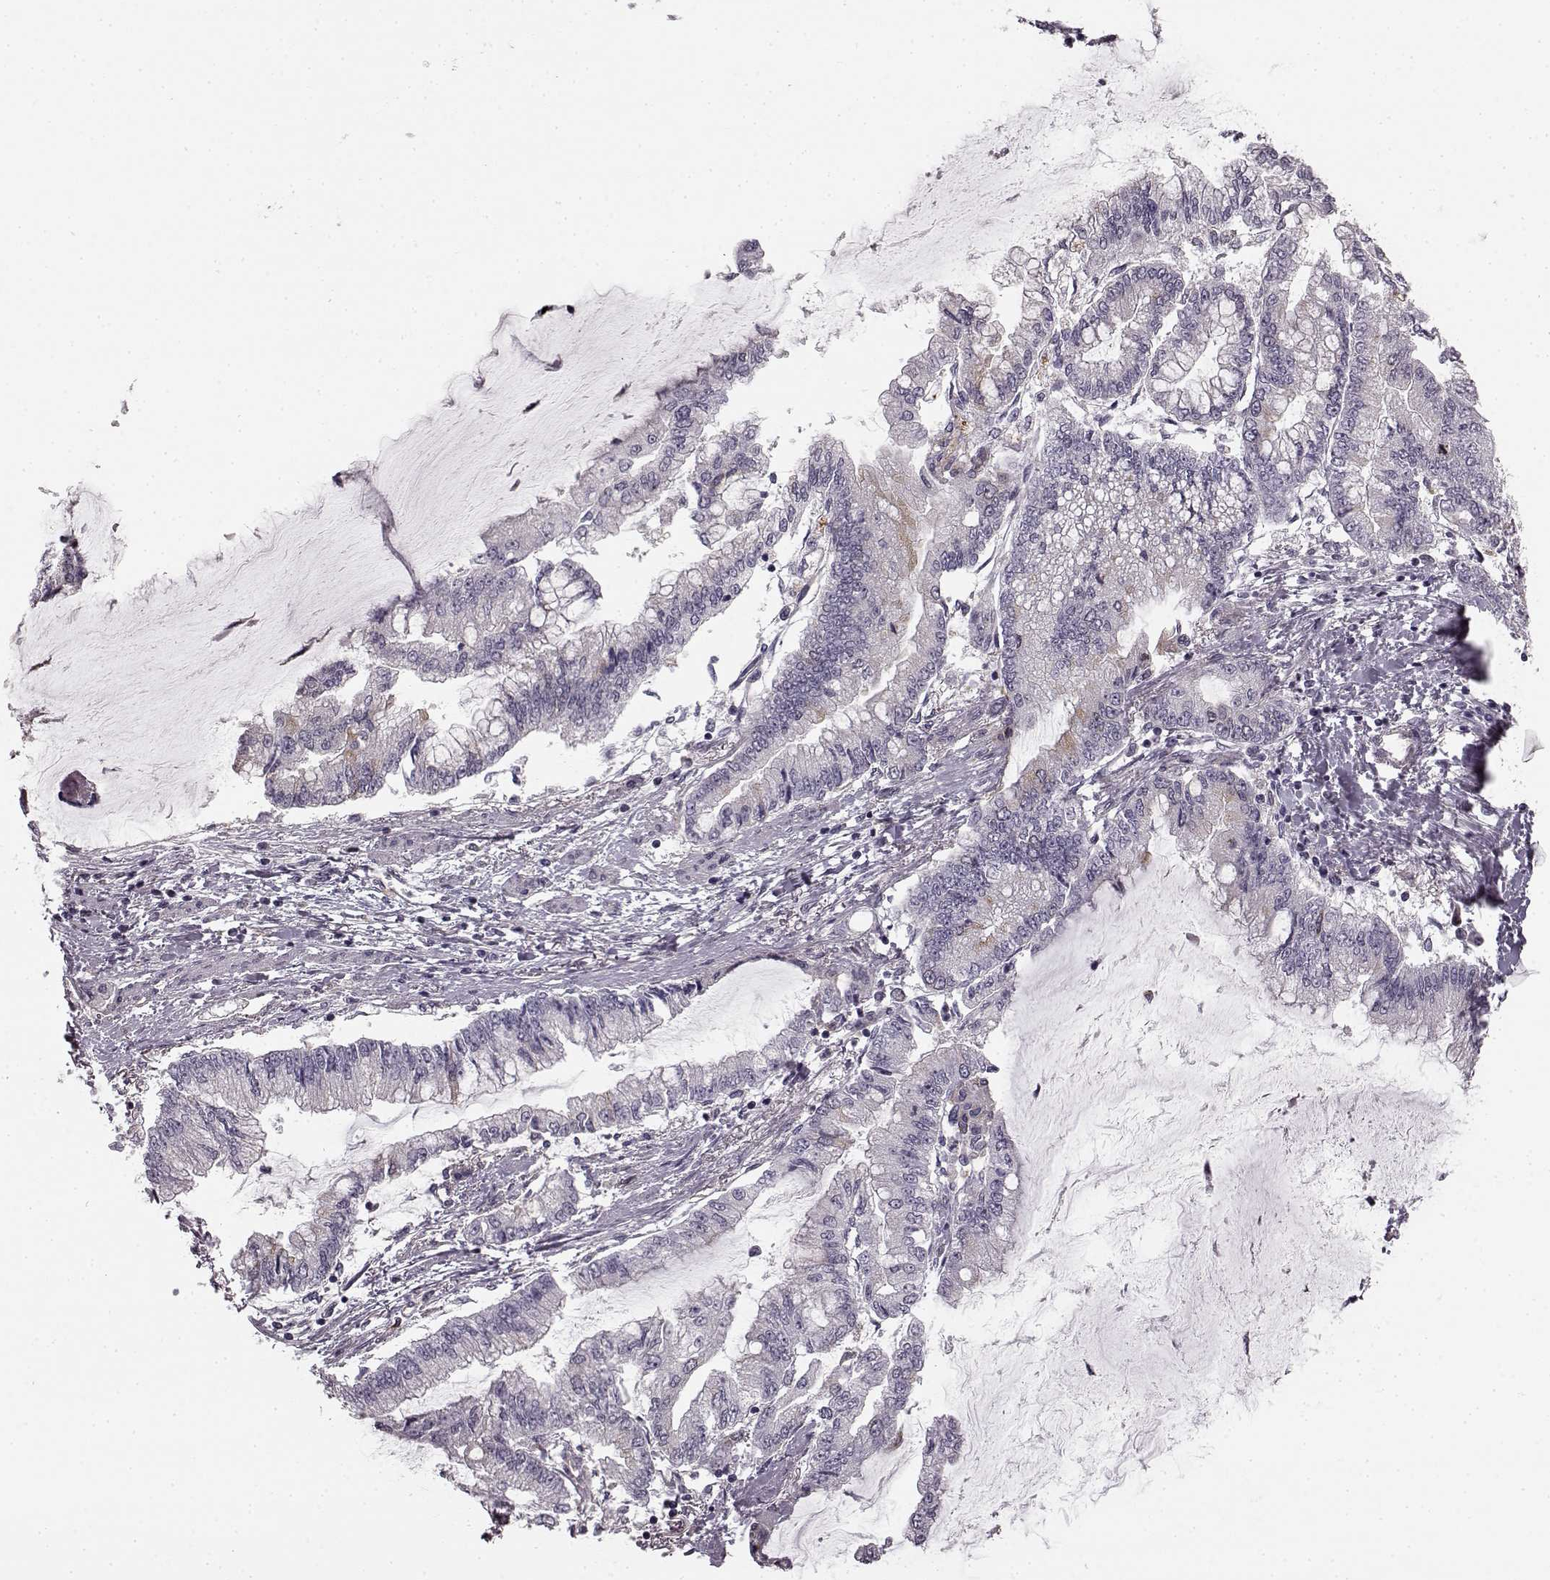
{"staining": {"intensity": "negative", "quantity": "none", "location": "none"}, "tissue": "stomach cancer", "cell_type": "Tumor cells", "image_type": "cancer", "snomed": [{"axis": "morphology", "description": "Adenocarcinoma, NOS"}, {"axis": "topography", "description": "Stomach, upper"}], "caption": "High power microscopy image of an immunohistochemistry micrograph of adenocarcinoma (stomach), revealing no significant staining in tumor cells. The staining was performed using DAB (3,3'-diaminobenzidine) to visualize the protein expression in brown, while the nuclei were stained in blue with hematoxylin (Magnification: 20x).", "gene": "HMMR", "patient": {"sex": "female", "age": 74}}